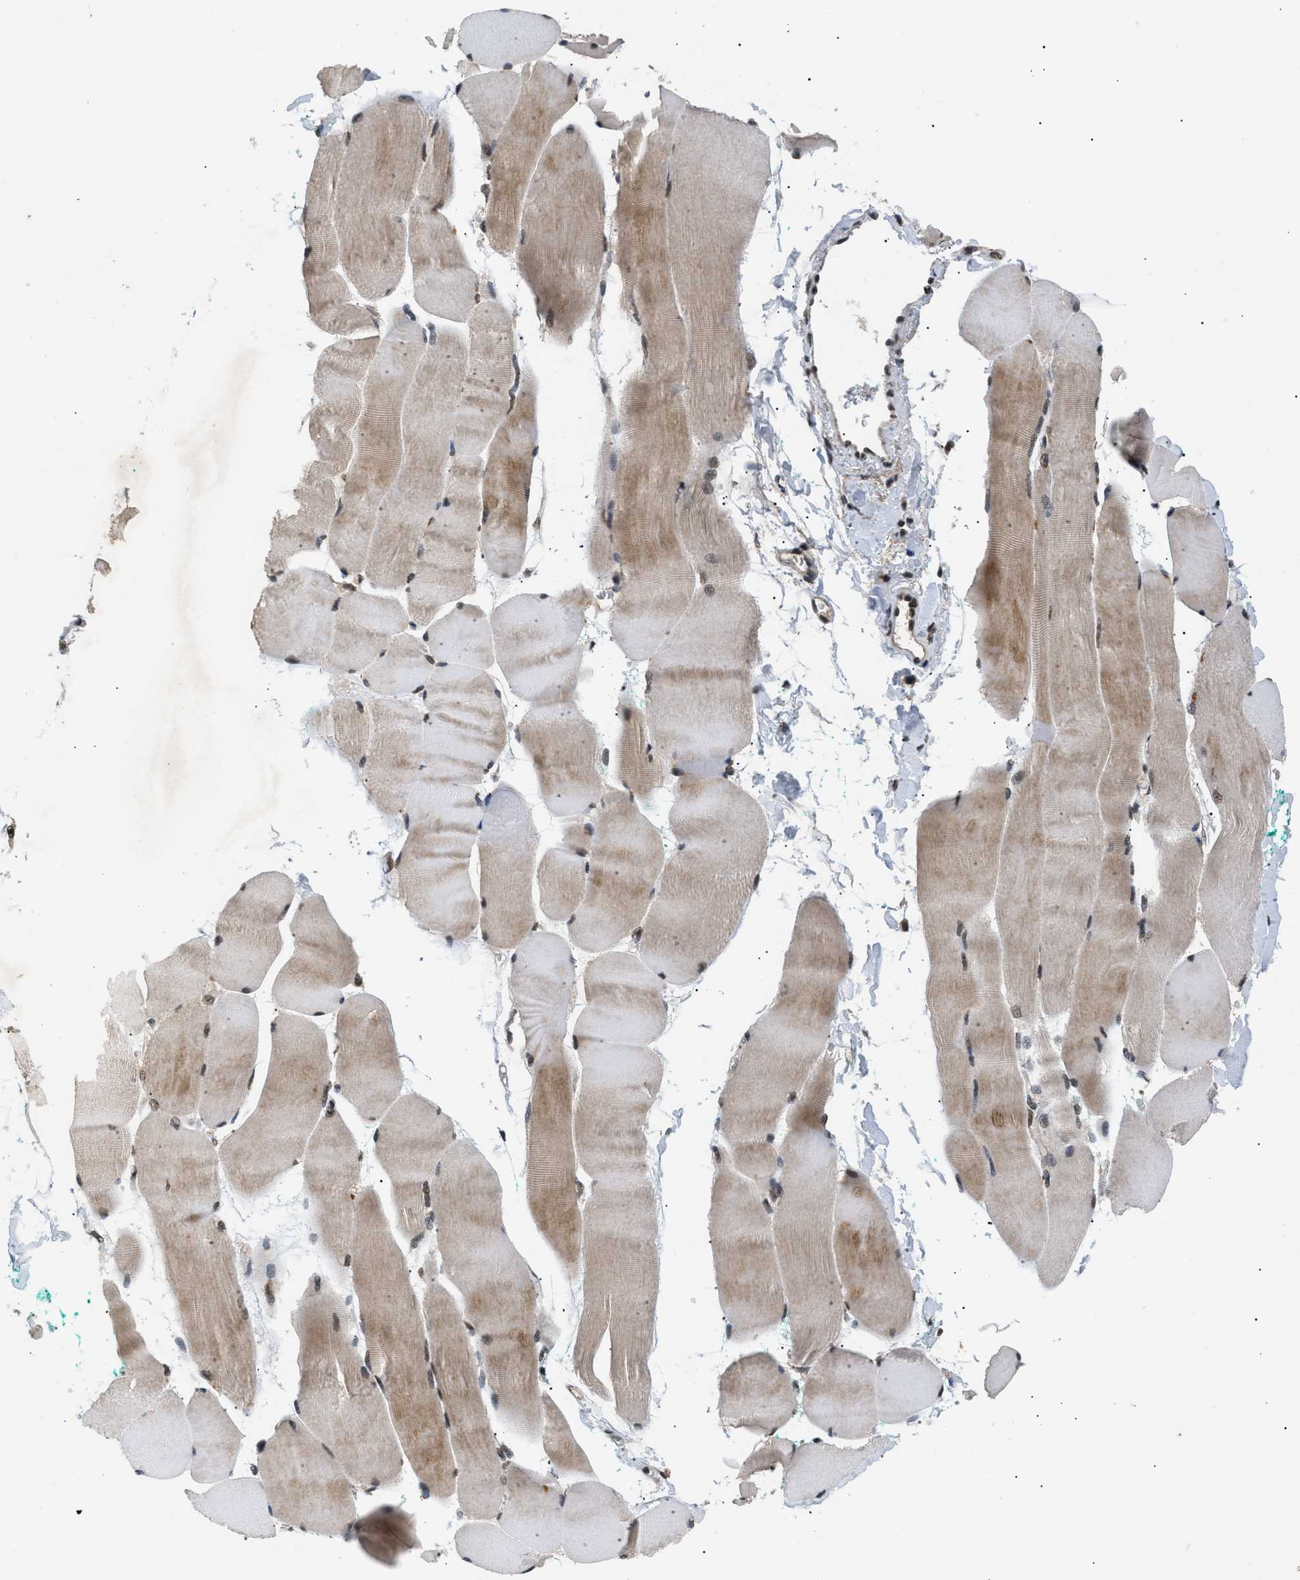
{"staining": {"intensity": "moderate", "quantity": "25%-75%", "location": "cytoplasmic/membranous,nuclear"}, "tissue": "skeletal muscle", "cell_type": "Myocytes", "image_type": "normal", "snomed": [{"axis": "morphology", "description": "Normal tissue, NOS"}, {"axis": "morphology", "description": "Squamous cell carcinoma, NOS"}, {"axis": "topography", "description": "Skeletal muscle"}], "caption": "This micrograph exhibits benign skeletal muscle stained with IHC to label a protein in brown. The cytoplasmic/membranous,nuclear of myocytes show moderate positivity for the protein. Nuclei are counter-stained blue.", "gene": "RBM5", "patient": {"sex": "male", "age": 51}}